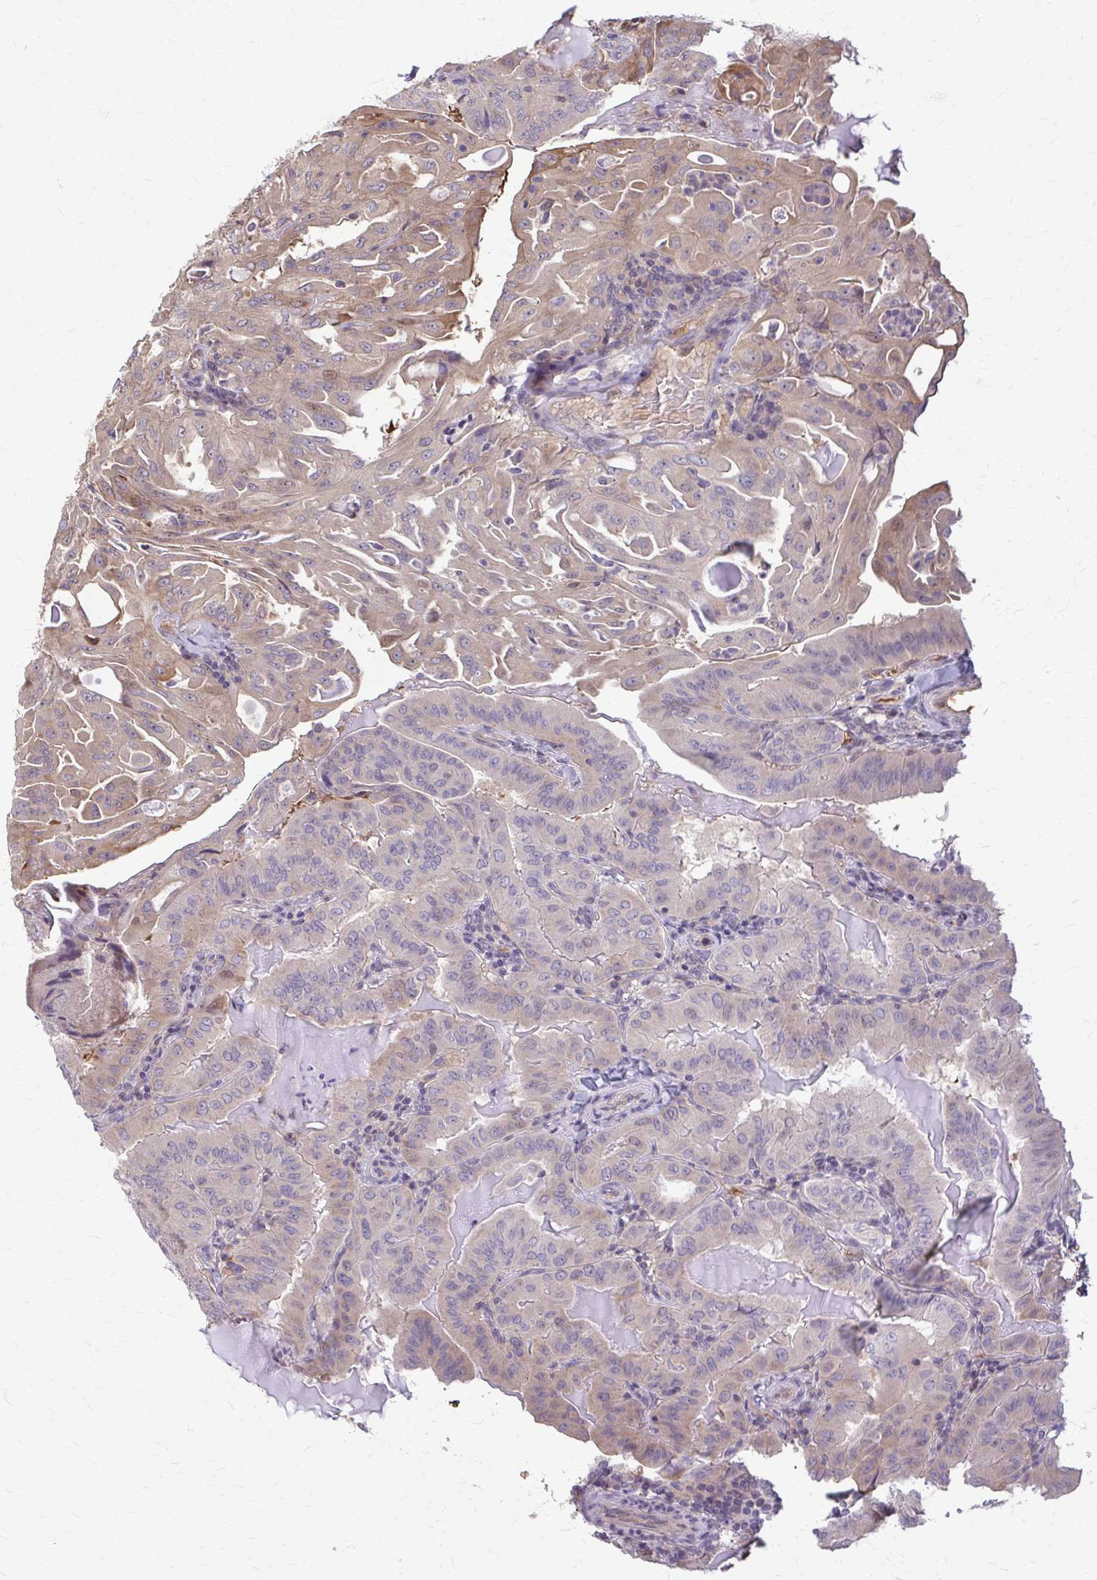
{"staining": {"intensity": "moderate", "quantity": "<25%", "location": "cytoplasmic/membranous"}, "tissue": "thyroid cancer", "cell_type": "Tumor cells", "image_type": "cancer", "snomed": [{"axis": "morphology", "description": "Papillary adenocarcinoma, NOS"}, {"axis": "topography", "description": "Thyroid gland"}], "caption": "The image reveals a brown stain indicating the presence of a protein in the cytoplasmic/membranous of tumor cells in papillary adenocarcinoma (thyroid).", "gene": "ZNF34", "patient": {"sex": "female", "age": 68}}